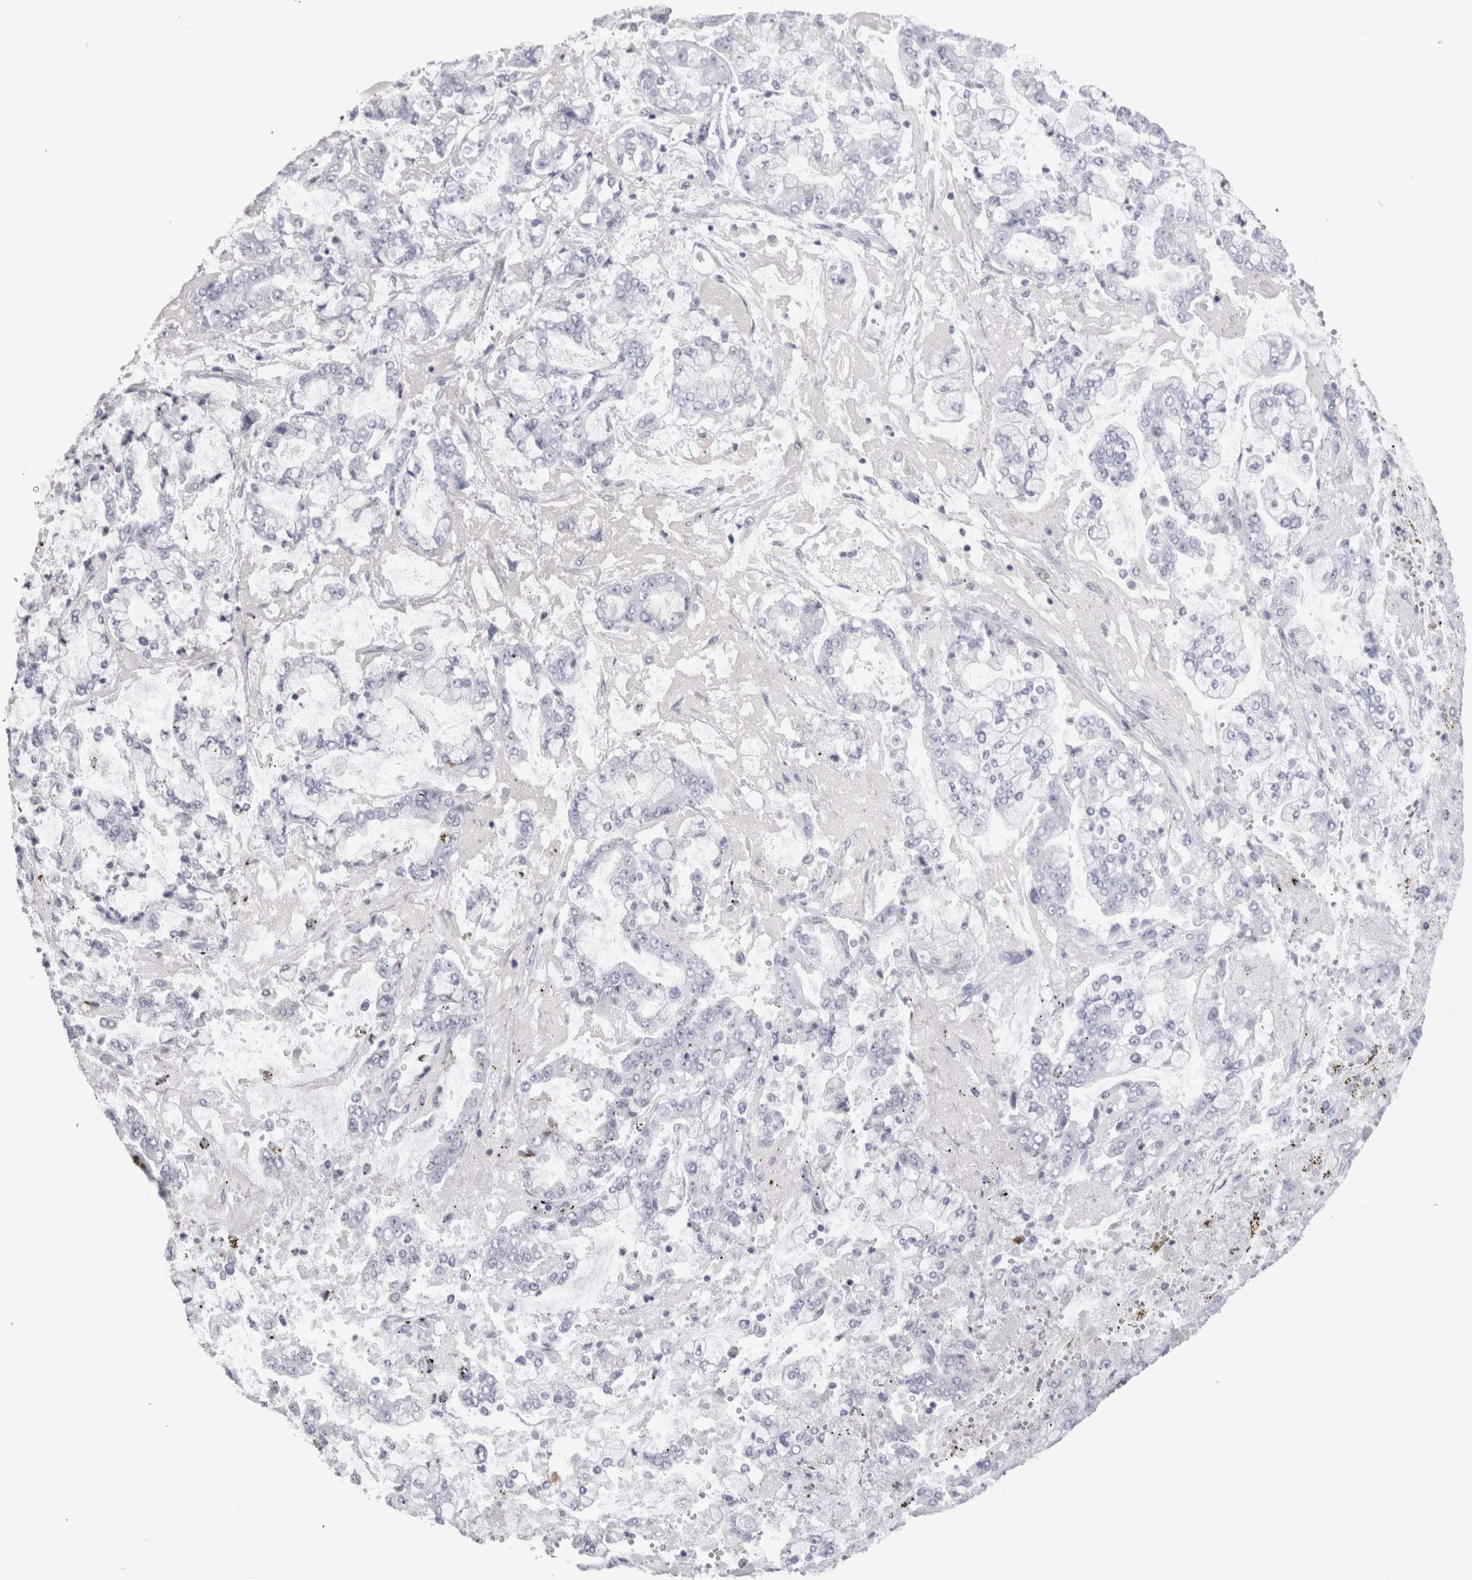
{"staining": {"intensity": "negative", "quantity": "none", "location": "none"}, "tissue": "stomach cancer", "cell_type": "Tumor cells", "image_type": "cancer", "snomed": [{"axis": "morphology", "description": "Adenocarcinoma, NOS"}, {"axis": "topography", "description": "Stomach"}], "caption": "Immunohistochemical staining of human adenocarcinoma (stomach) displays no significant staining in tumor cells.", "gene": "SUCNR1", "patient": {"sex": "male", "age": 76}}